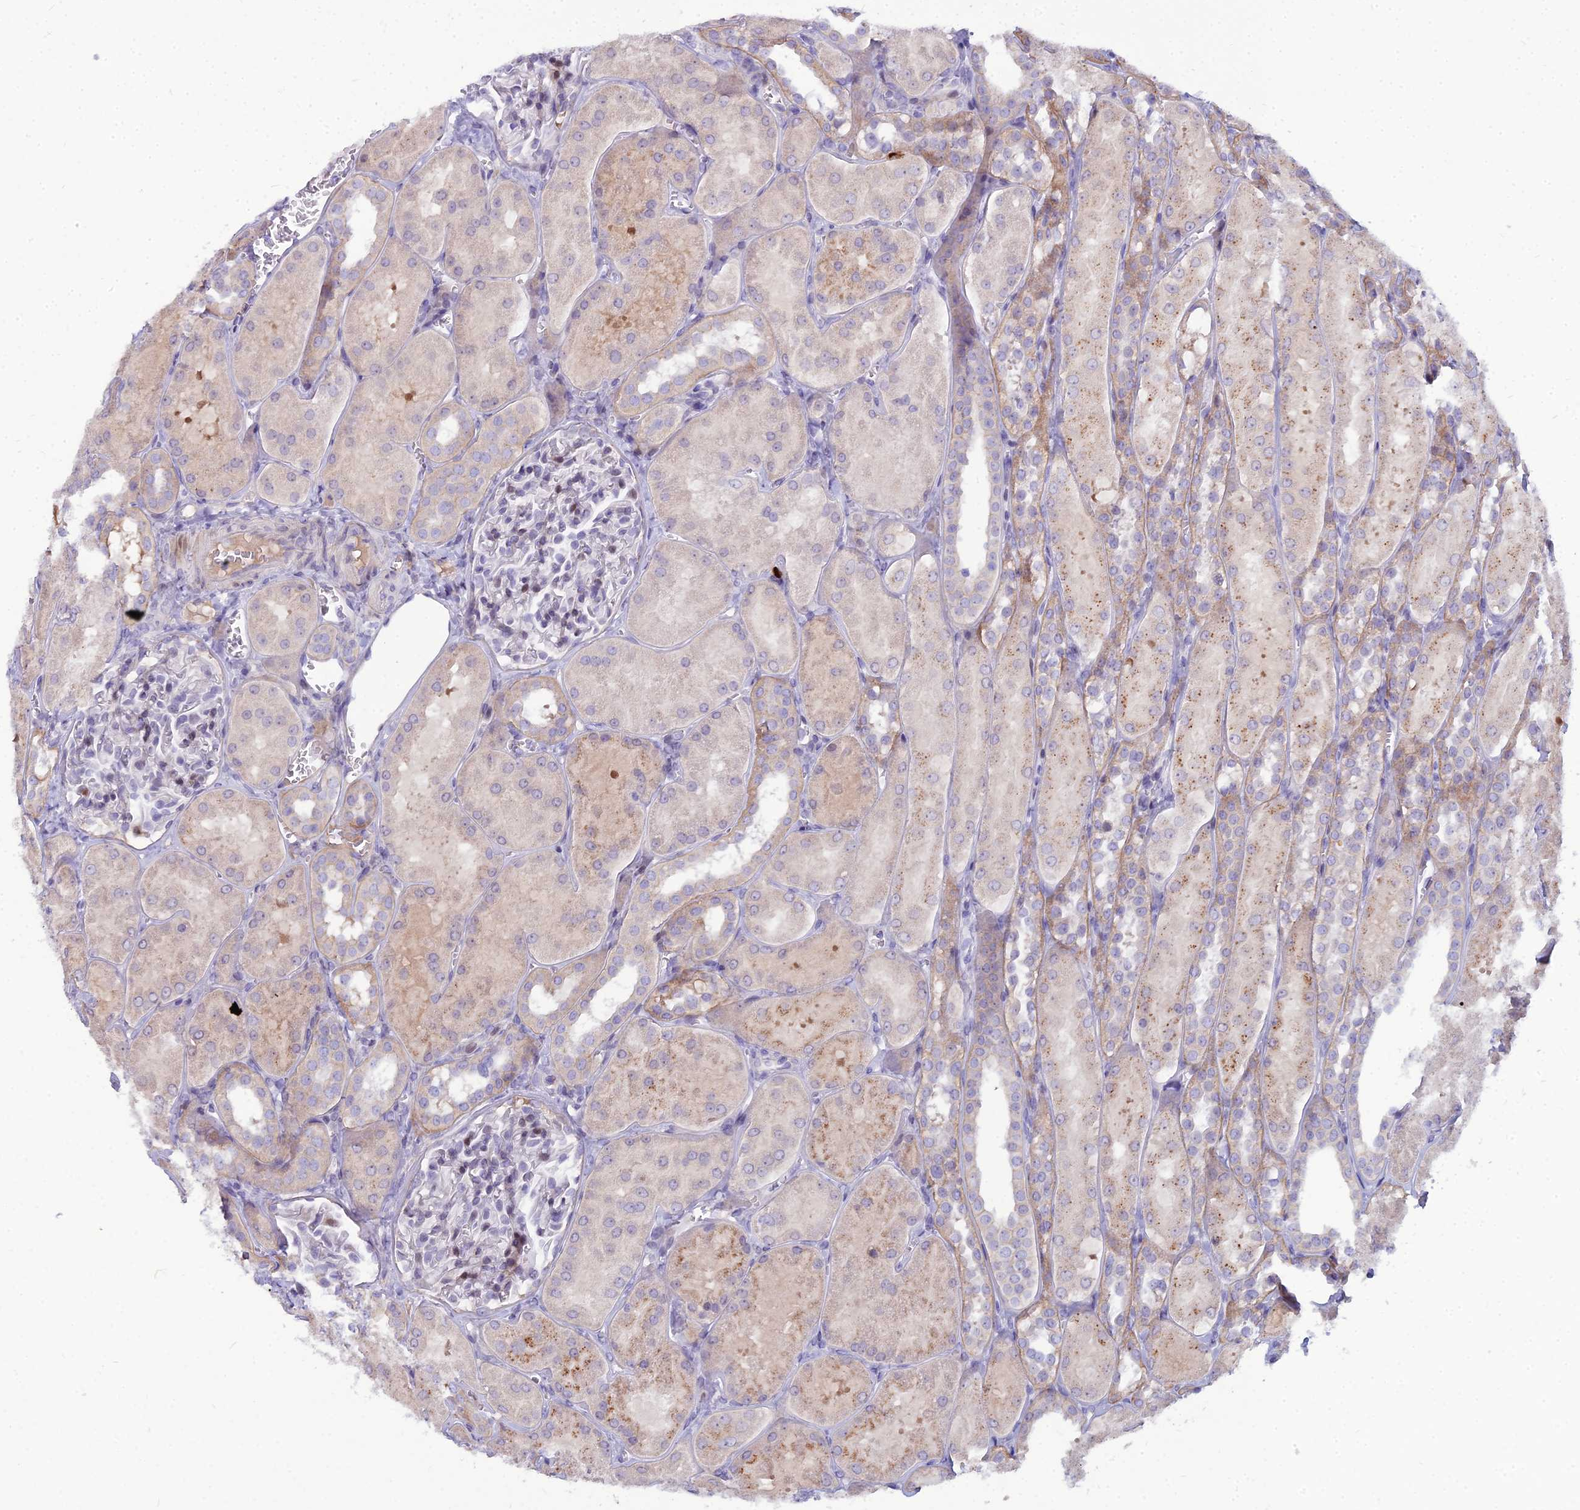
{"staining": {"intensity": "weak", "quantity": "<25%", "location": "nuclear"}, "tissue": "kidney", "cell_type": "Cells in glomeruli", "image_type": "normal", "snomed": [{"axis": "morphology", "description": "Normal tissue, NOS"}, {"axis": "topography", "description": "Kidney"}, {"axis": "topography", "description": "Urinary bladder"}], "caption": "Immunohistochemical staining of unremarkable human kidney displays no significant staining in cells in glomeruli. The staining was performed using DAB (3,3'-diaminobenzidine) to visualize the protein expression in brown, while the nuclei were stained in blue with hematoxylin (Magnification: 20x).", "gene": "ENSG00000285920", "patient": {"sex": "male", "age": 16}}